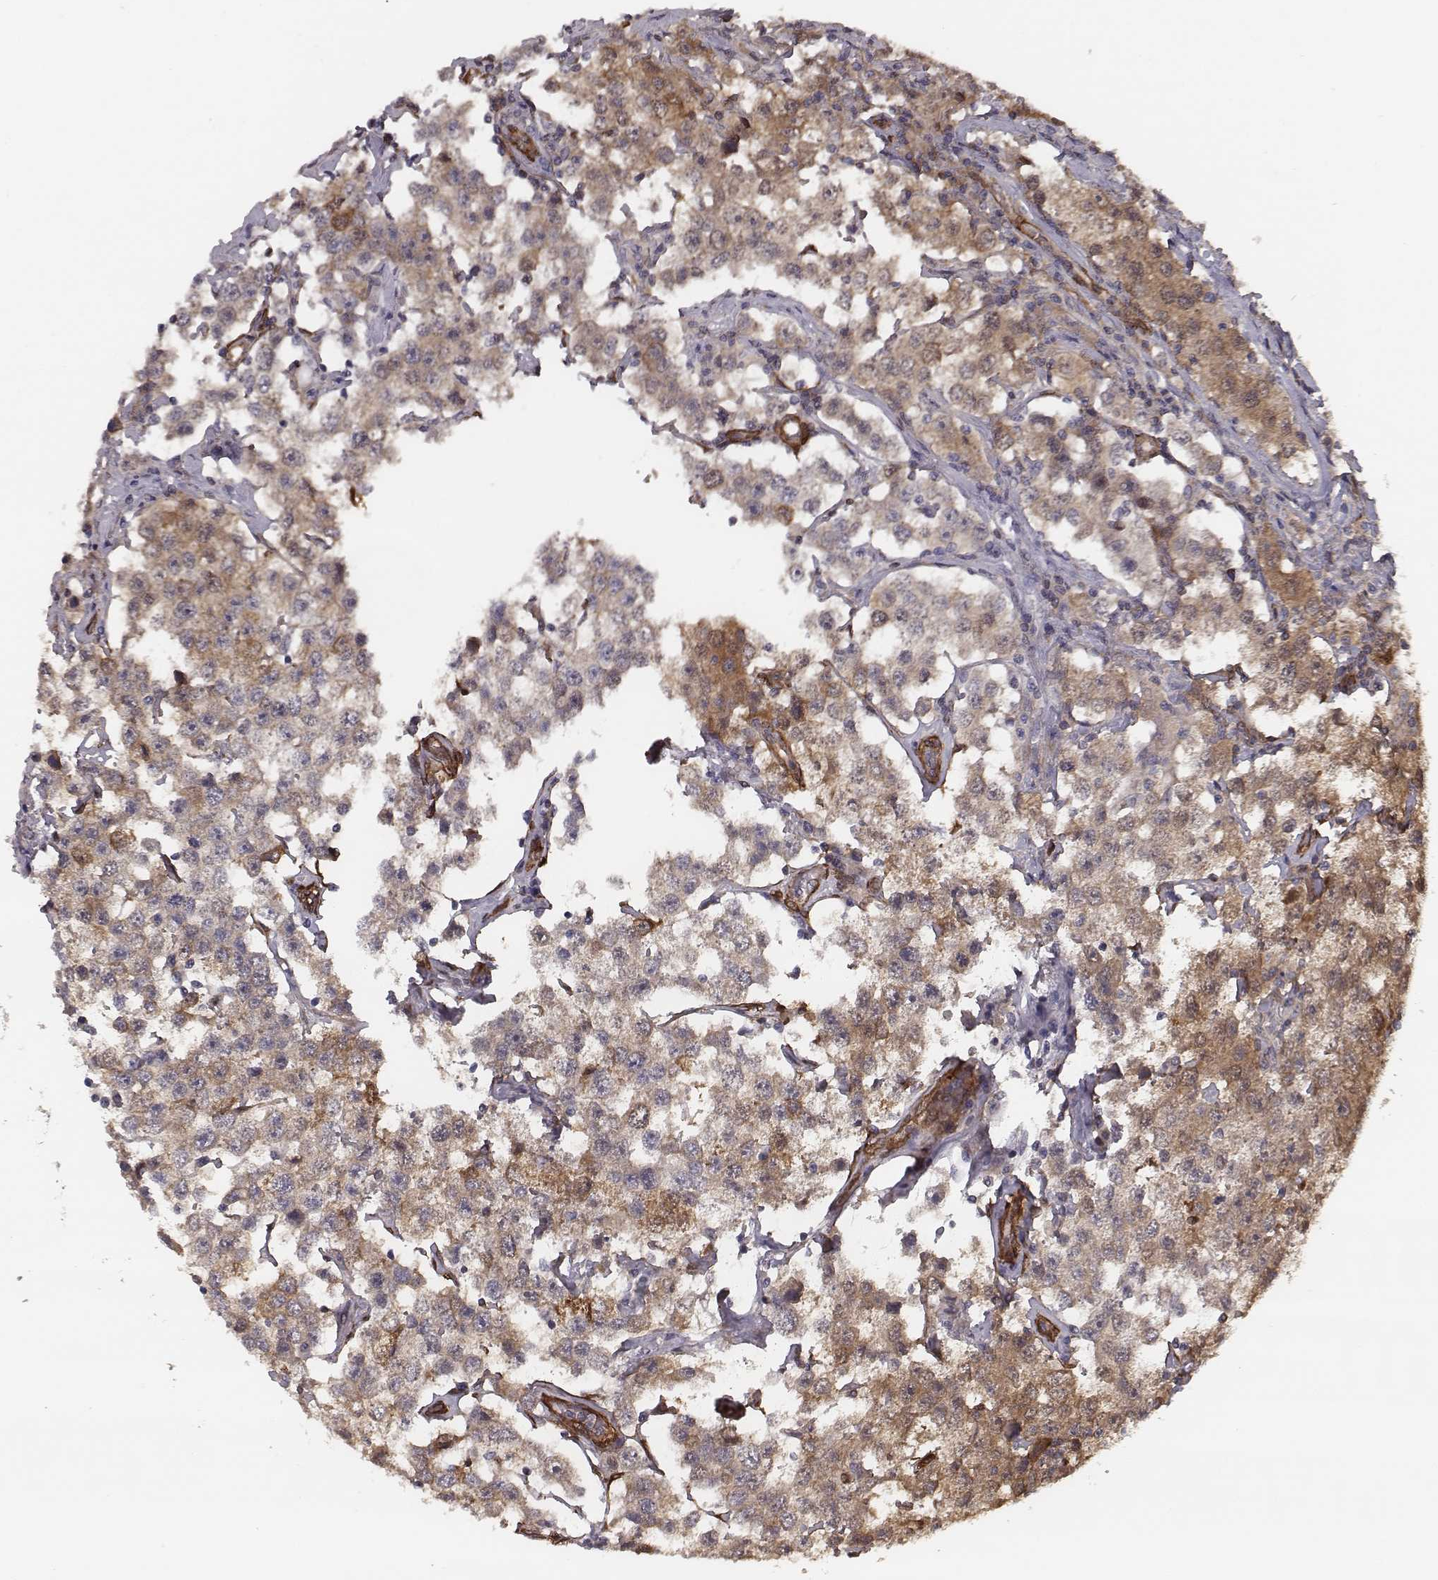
{"staining": {"intensity": "moderate", "quantity": ">75%", "location": "cytoplasmic/membranous"}, "tissue": "testis cancer", "cell_type": "Tumor cells", "image_type": "cancer", "snomed": [{"axis": "morphology", "description": "Seminoma, NOS"}, {"axis": "topography", "description": "Testis"}], "caption": "The image reveals staining of seminoma (testis), revealing moderate cytoplasmic/membranous protein positivity (brown color) within tumor cells.", "gene": "ISYNA1", "patient": {"sex": "male", "age": 52}}